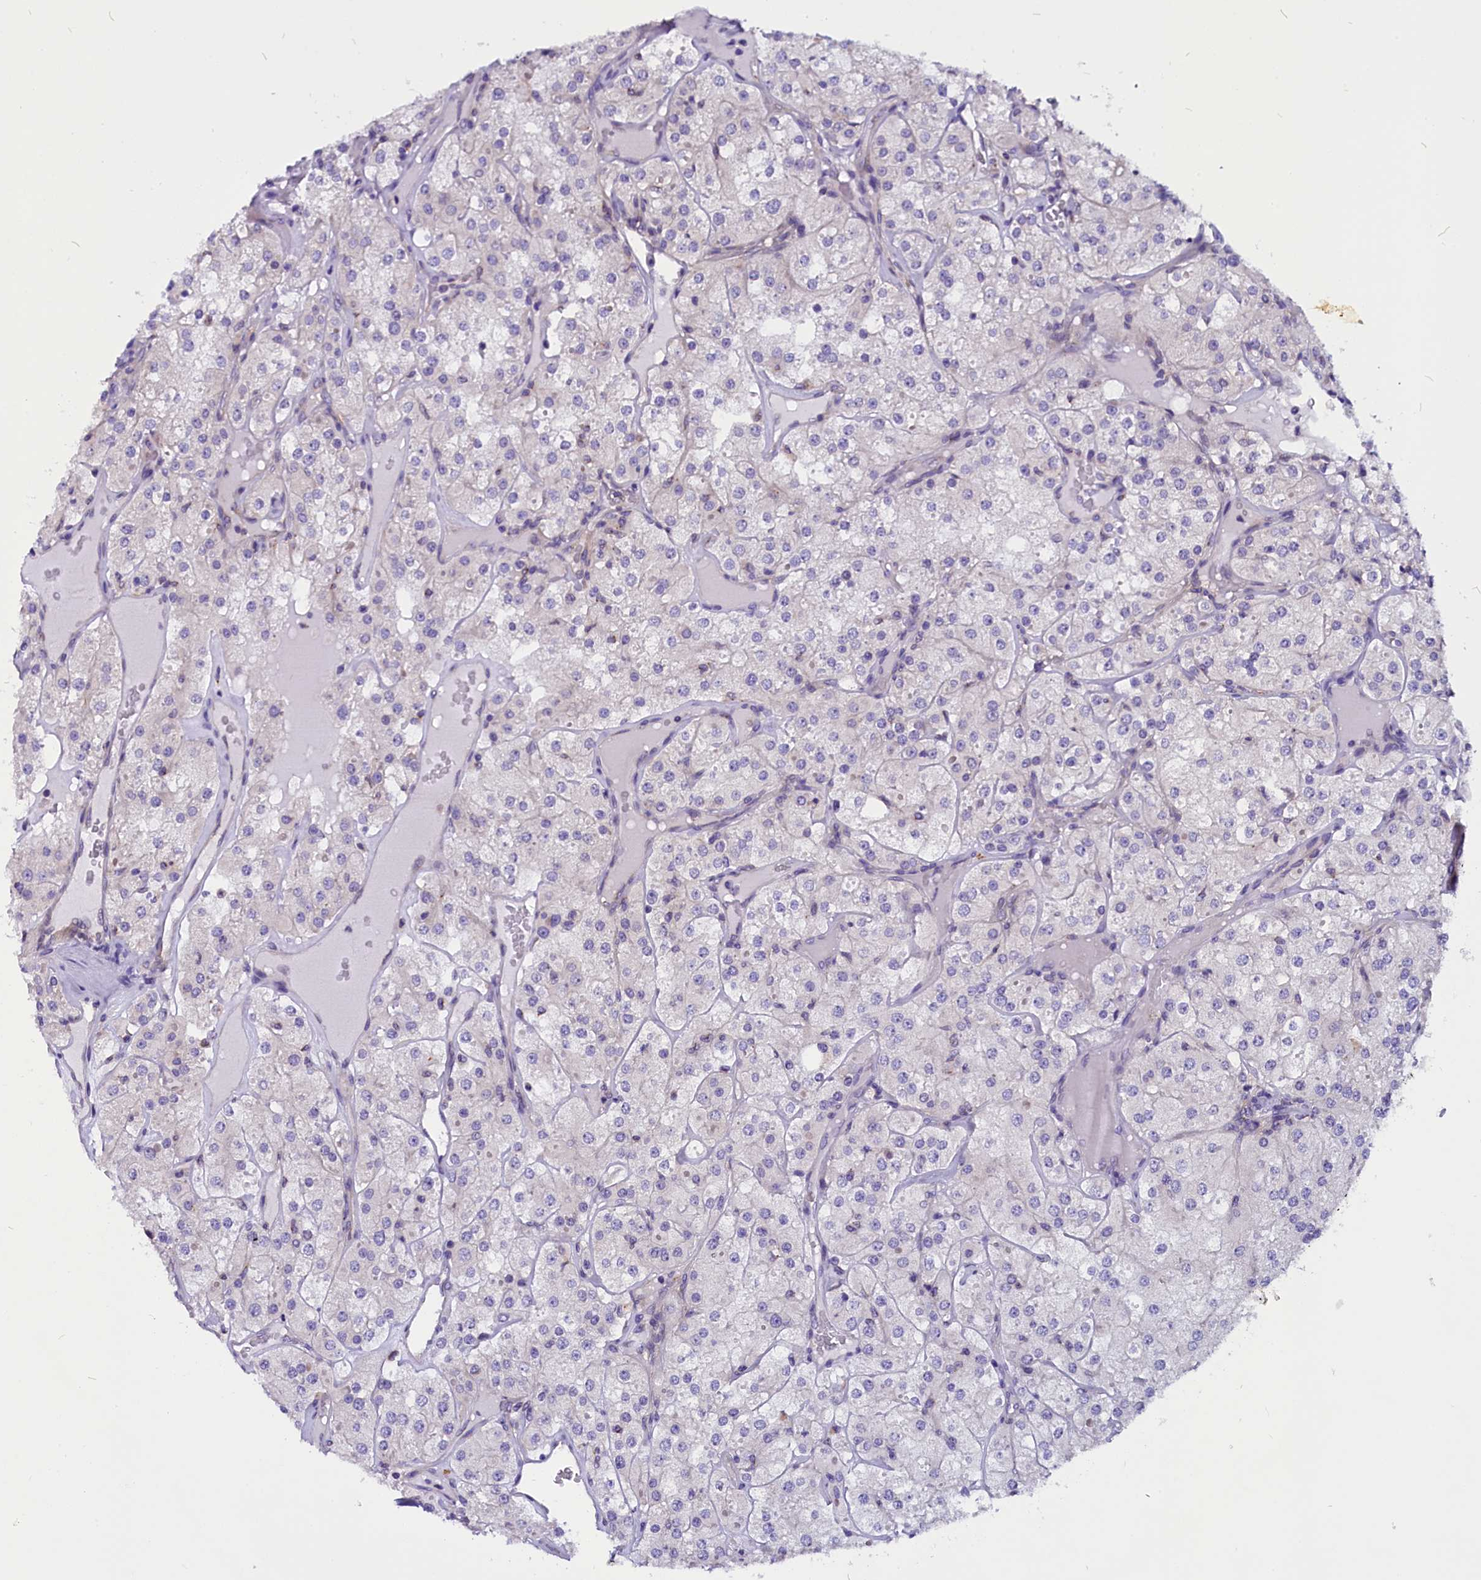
{"staining": {"intensity": "negative", "quantity": "none", "location": "none"}, "tissue": "renal cancer", "cell_type": "Tumor cells", "image_type": "cancer", "snomed": [{"axis": "morphology", "description": "Adenocarcinoma, NOS"}, {"axis": "topography", "description": "Kidney"}], "caption": "The IHC micrograph has no significant expression in tumor cells of adenocarcinoma (renal) tissue.", "gene": "CEP170", "patient": {"sex": "male", "age": 77}}